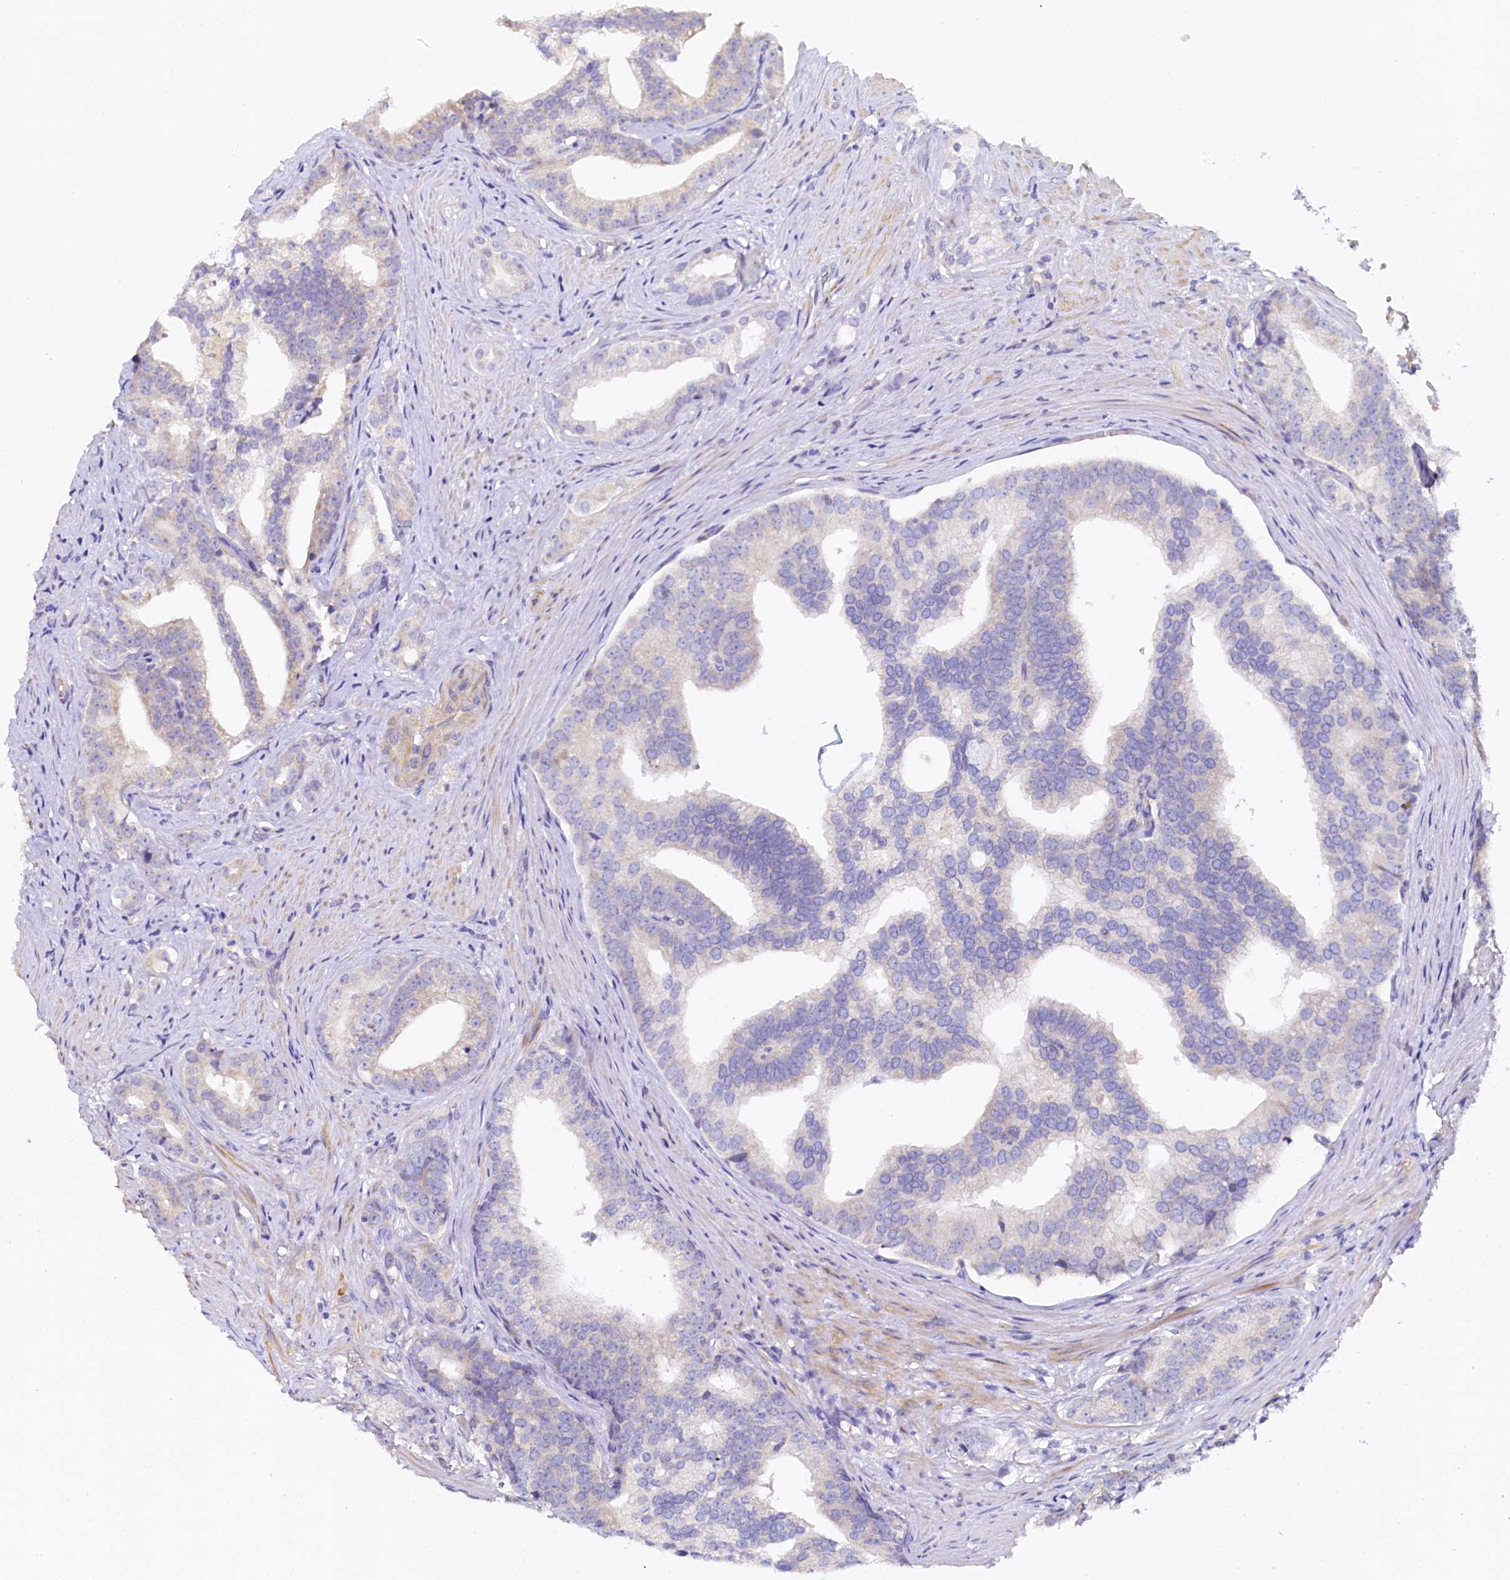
{"staining": {"intensity": "weak", "quantity": "<25%", "location": "cytoplasmic/membranous"}, "tissue": "prostate cancer", "cell_type": "Tumor cells", "image_type": "cancer", "snomed": [{"axis": "morphology", "description": "Adenocarcinoma, Low grade"}, {"axis": "topography", "description": "Prostate"}], "caption": "A high-resolution photomicrograph shows immunohistochemistry (IHC) staining of low-grade adenocarcinoma (prostate), which shows no significant positivity in tumor cells.", "gene": "DTD1", "patient": {"sex": "male", "age": 71}}